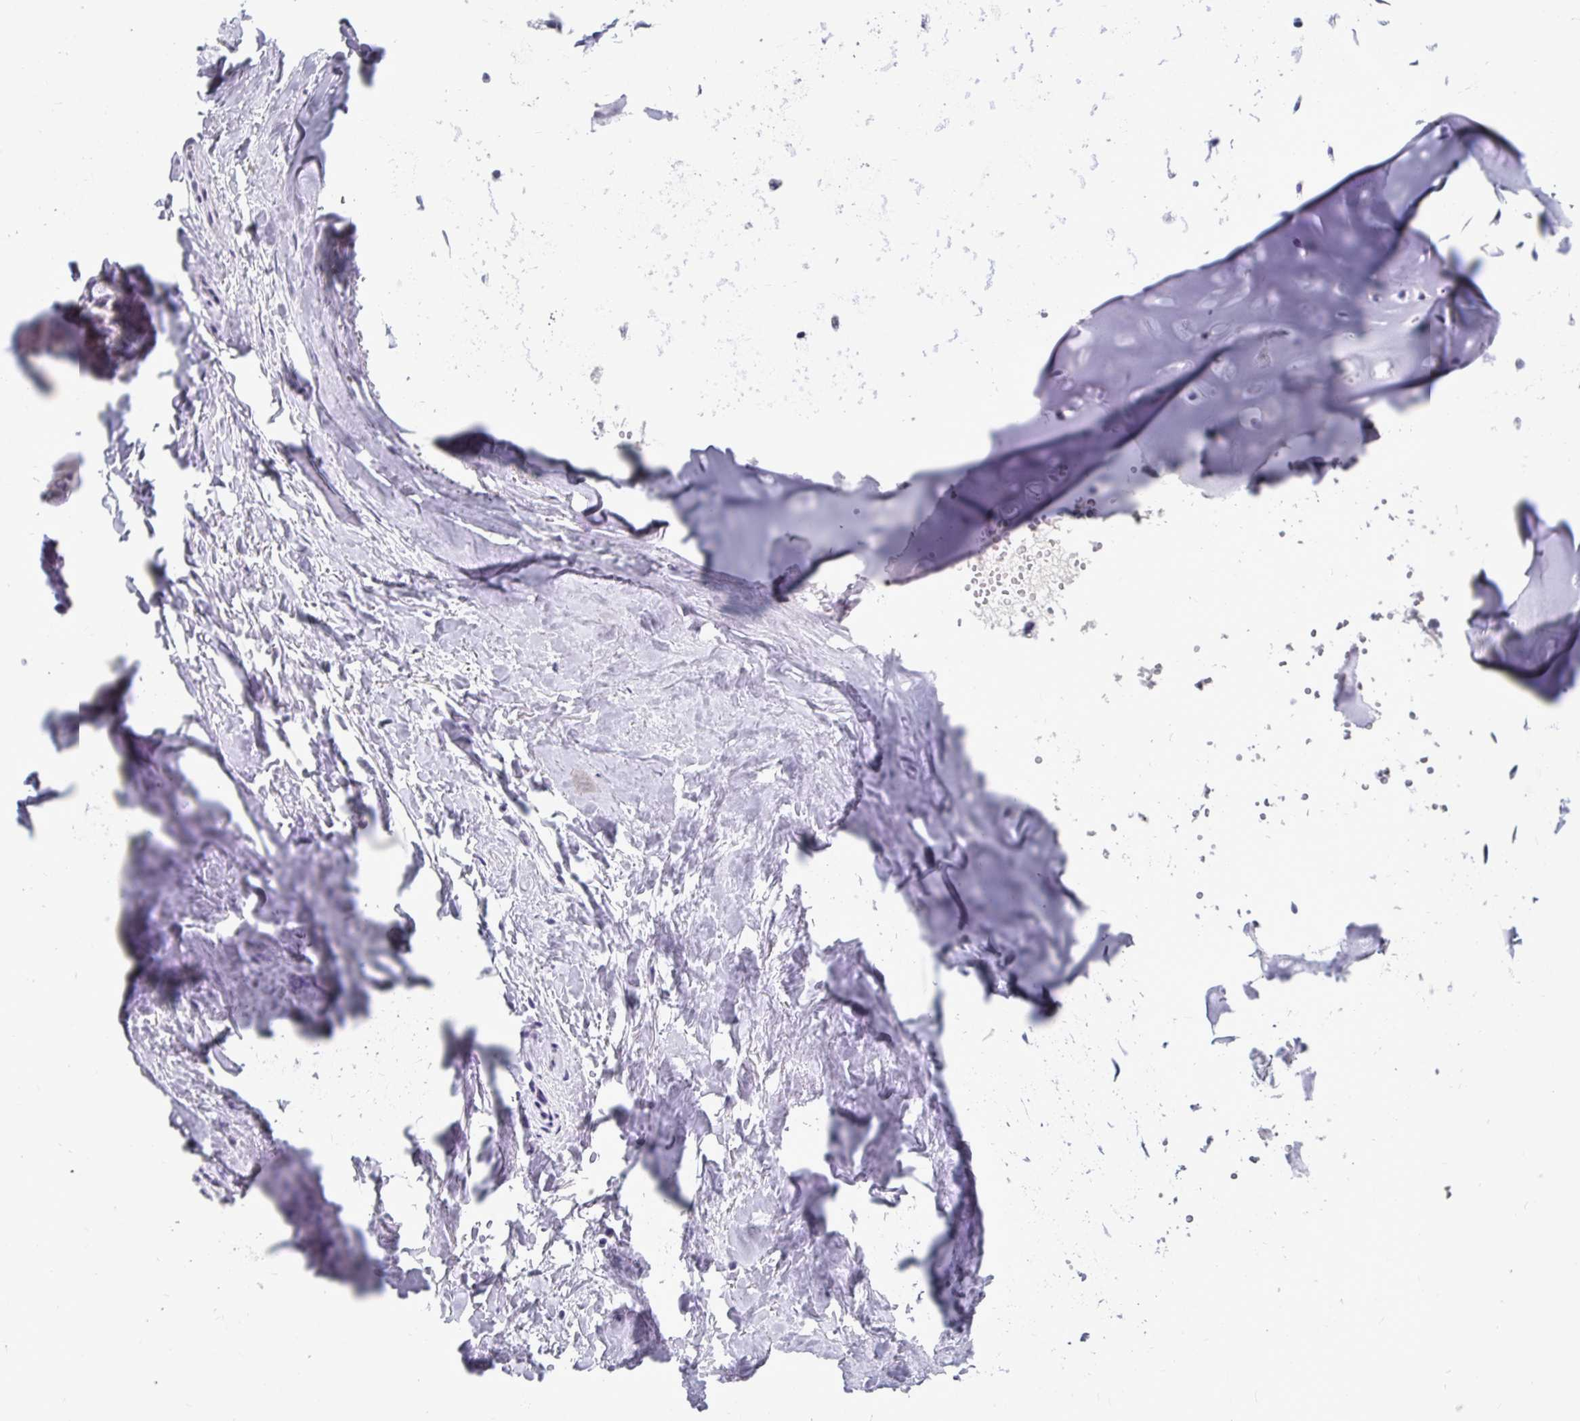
{"staining": {"intensity": "negative", "quantity": "none", "location": "none"}, "tissue": "adipose tissue", "cell_type": "Adipocytes", "image_type": "normal", "snomed": [{"axis": "morphology", "description": "Normal tissue, NOS"}, {"axis": "topography", "description": "Cartilage tissue"}, {"axis": "topography", "description": "Nasopharynx"}, {"axis": "topography", "description": "Thyroid gland"}], "caption": "Immunohistochemistry micrograph of unremarkable human adipose tissue stained for a protein (brown), which displays no staining in adipocytes. (Immunohistochemistry (ihc), brightfield microscopy, high magnification).", "gene": "CTSZ", "patient": {"sex": "male", "age": 63}}